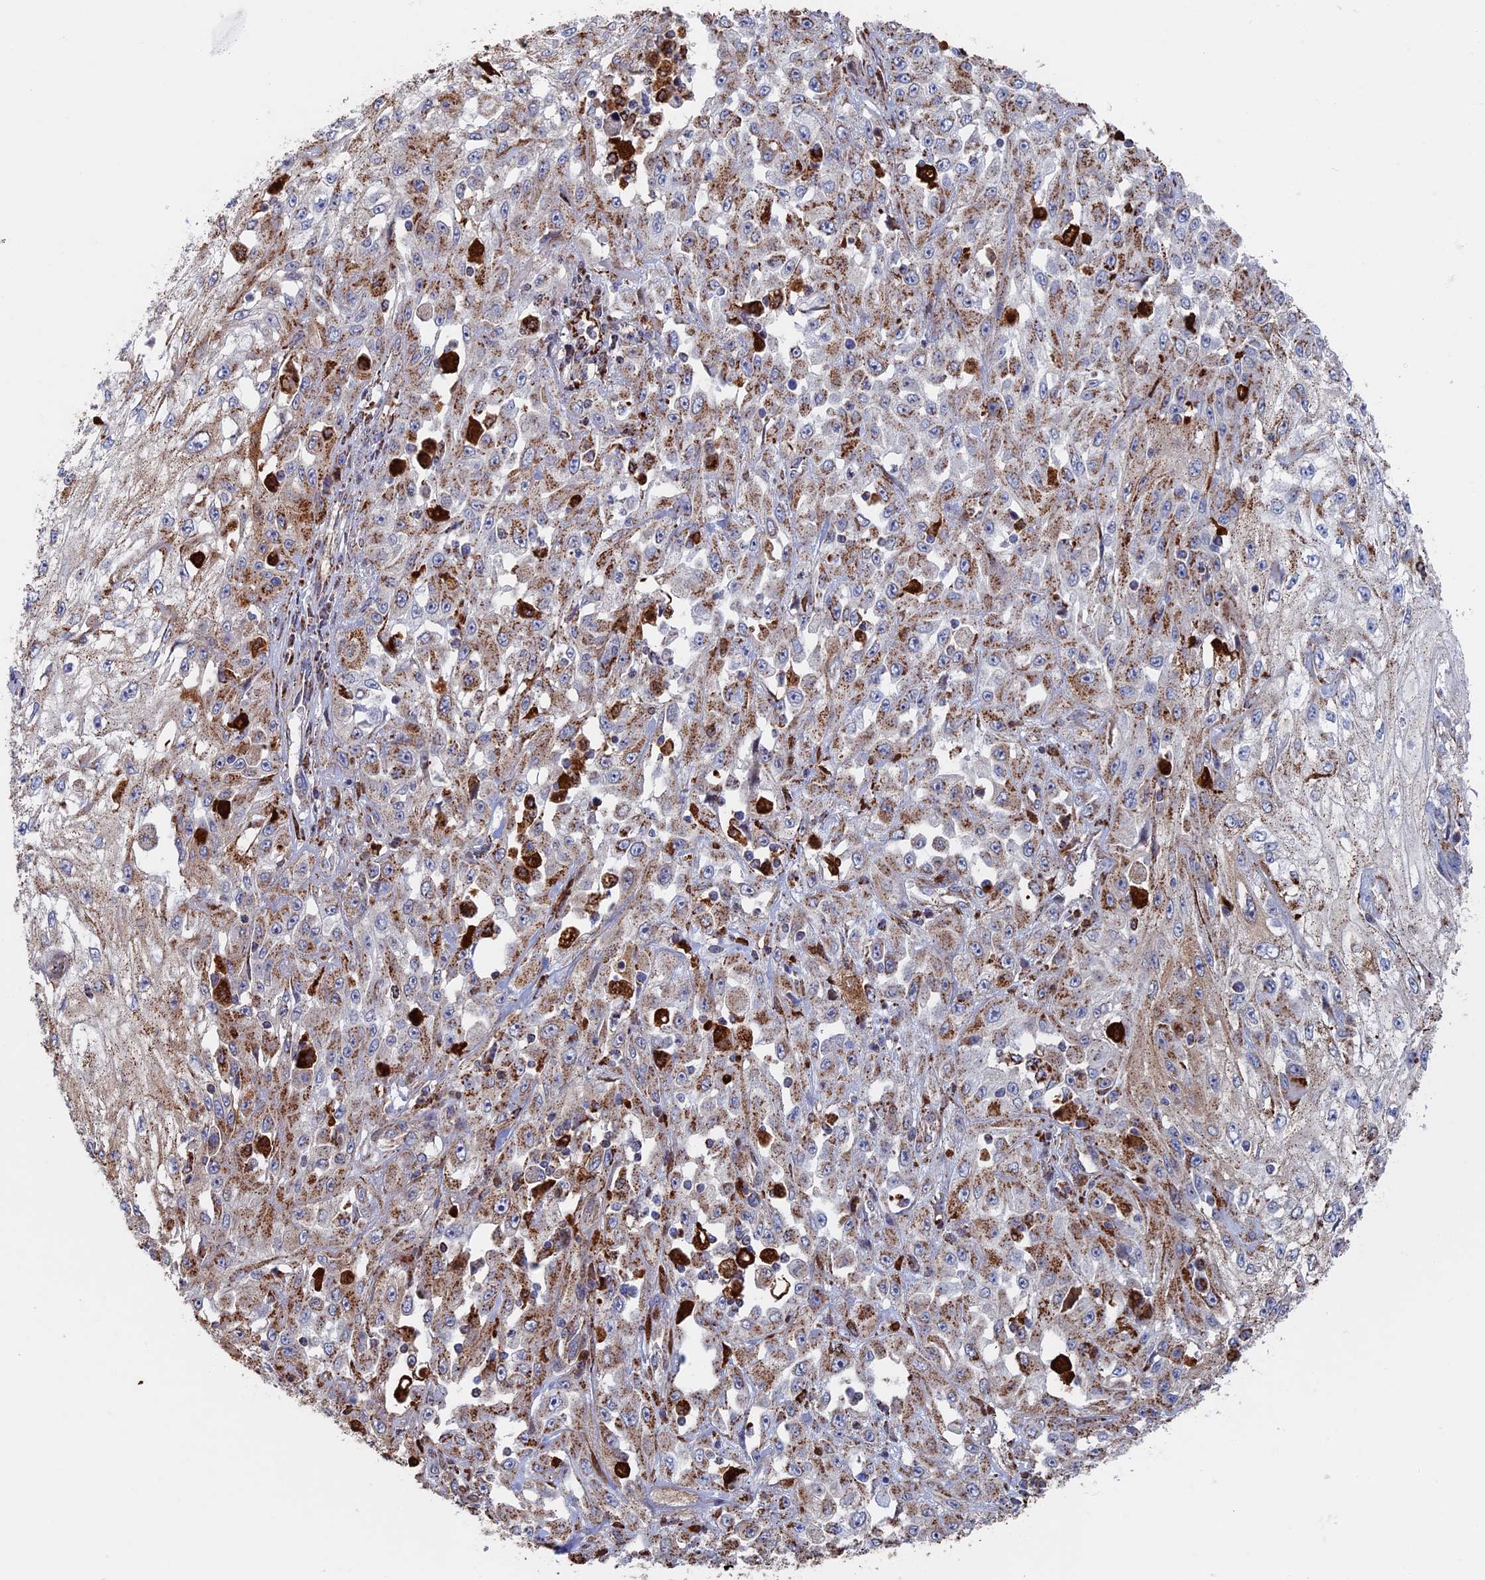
{"staining": {"intensity": "moderate", "quantity": ">75%", "location": "cytoplasmic/membranous"}, "tissue": "skin cancer", "cell_type": "Tumor cells", "image_type": "cancer", "snomed": [{"axis": "morphology", "description": "Squamous cell carcinoma, NOS"}, {"axis": "morphology", "description": "Squamous cell carcinoma, metastatic, NOS"}, {"axis": "topography", "description": "Skin"}, {"axis": "topography", "description": "Lymph node"}], "caption": "Immunohistochemical staining of human skin squamous cell carcinoma demonstrates medium levels of moderate cytoplasmic/membranous staining in about >75% of tumor cells.", "gene": "SEC24D", "patient": {"sex": "male", "age": 75}}